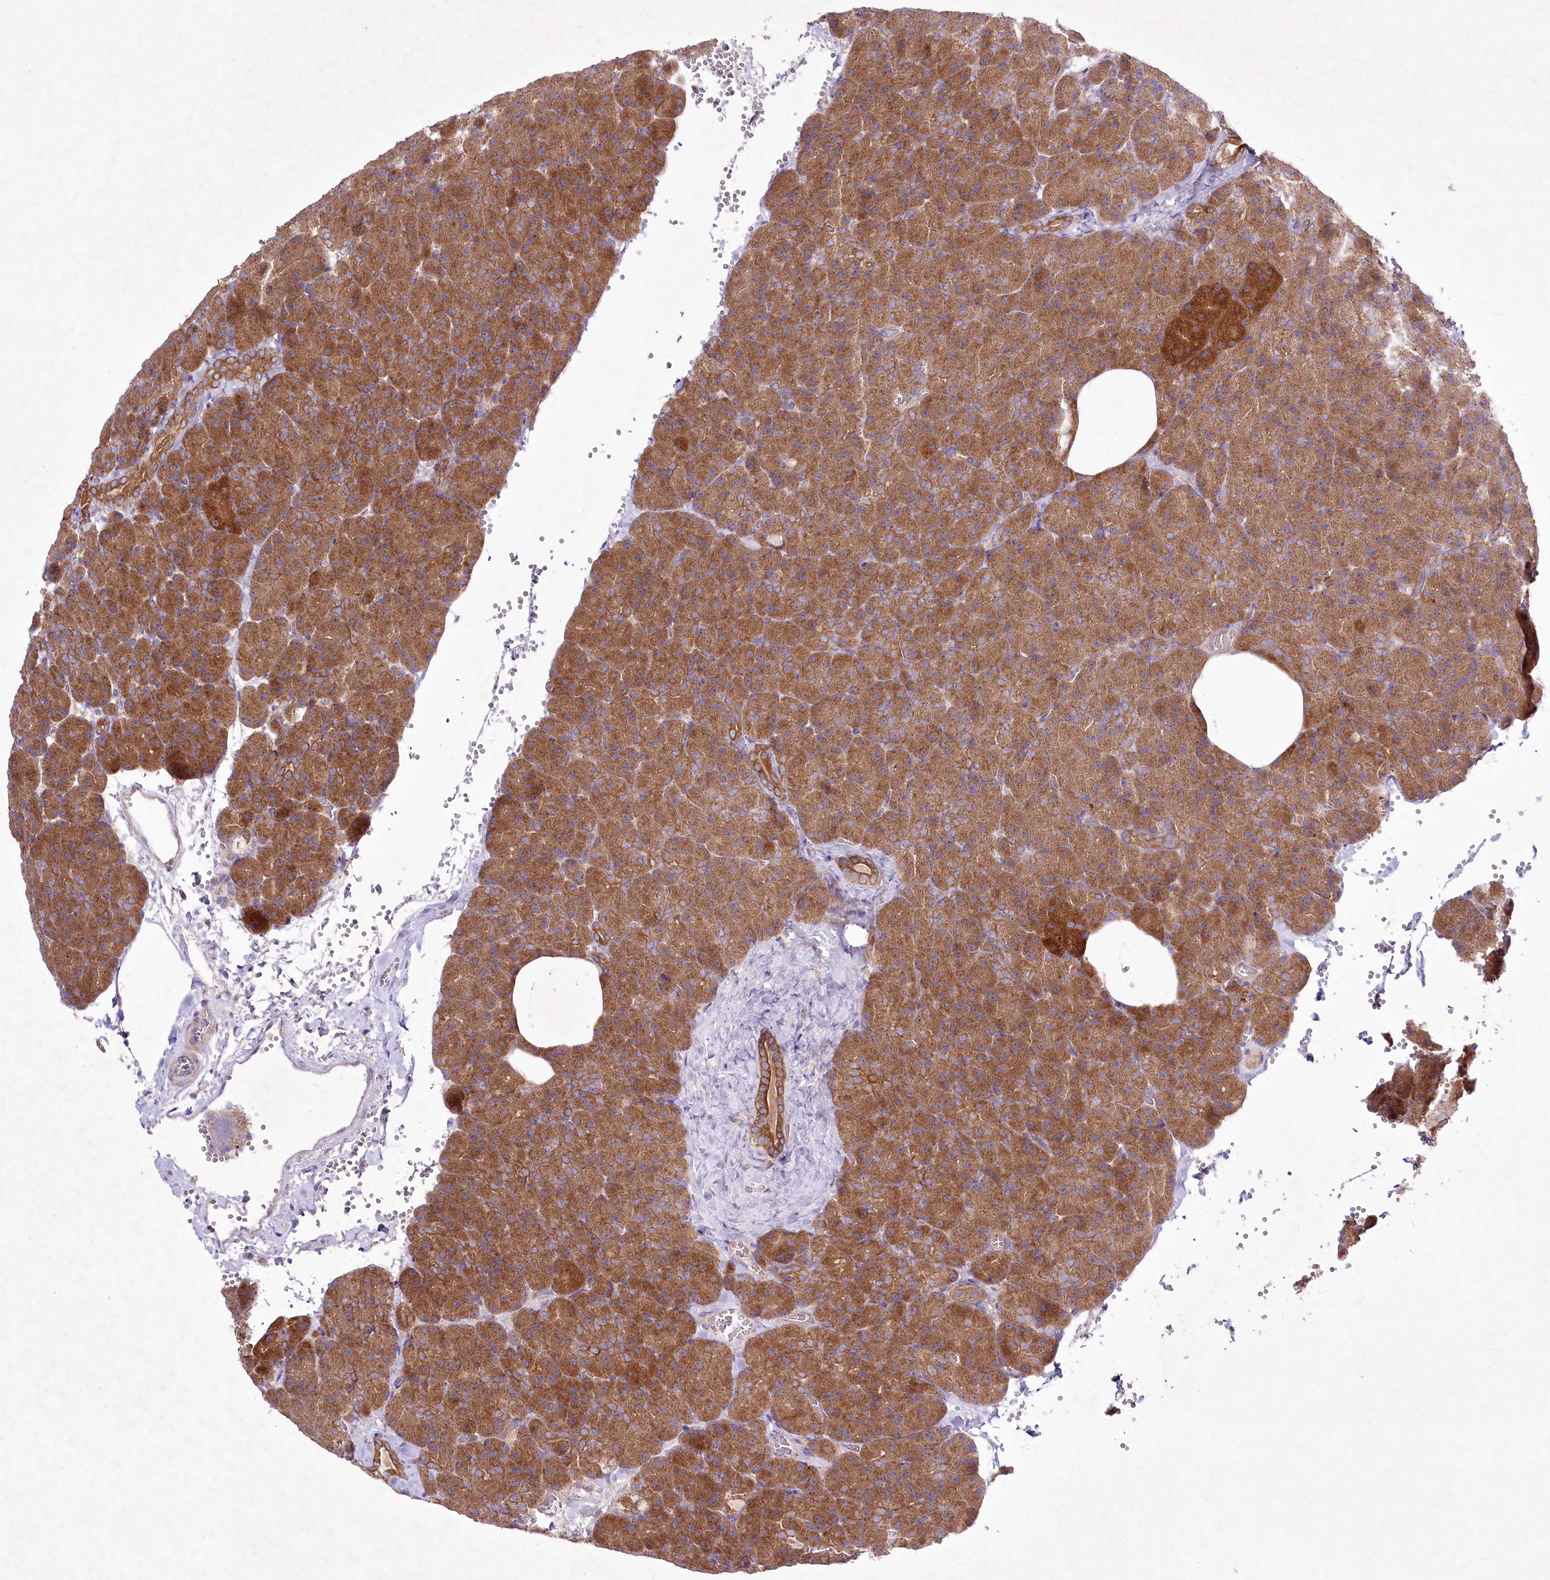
{"staining": {"intensity": "moderate", "quantity": ">75%", "location": "cytoplasmic/membranous"}, "tissue": "pancreas", "cell_type": "Exocrine glandular cells", "image_type": "normal", "snomed": [{"axis": "morphology", "description": "Normal tissue, NOS"}, {"axis": "morphology", "description": "Carcinoid, malignant, NOS"}, {"axis": "topography", "description": "Pancreas"}], "caption": "This is a photomicrograph of immunohistochemistry staining of unremarkable pancreas, which shows moderate expression in the cytoplasmic/membranous of exocrine glandular cells.", "gene": "PYROXD1", "patient": {"sex": "female", "age": 35}}